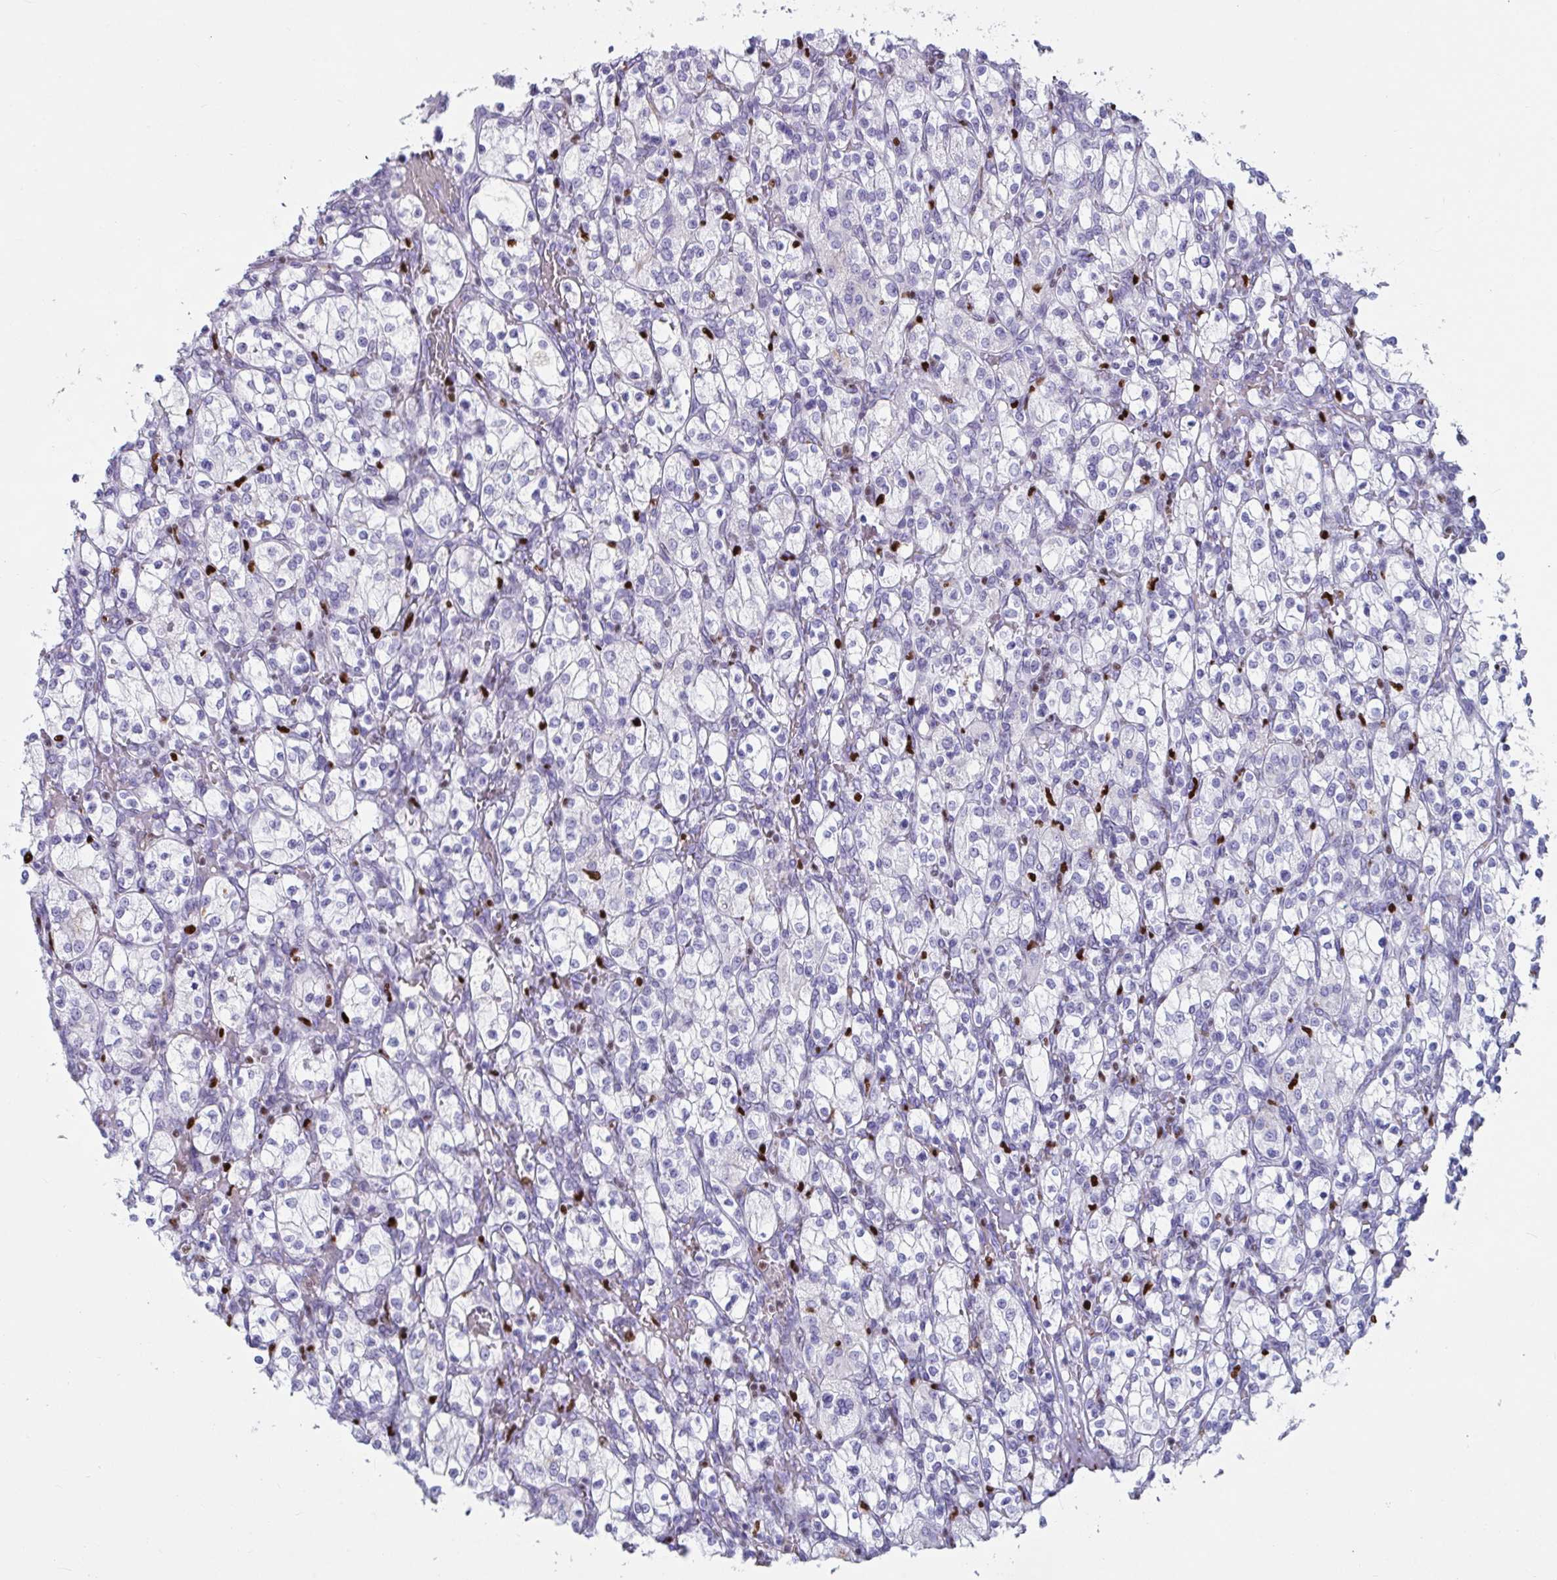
{"staining": {"intensity": "negative", "quantity": "none", "location": "none"}, "tissue": "renal cancer", "cell_type": "Tumor cells", "image_type": "cancer", "snomed": [{"axis": "morphology", "description": "Adenocarcinoma, NOS"}, {"axis": "topography", "description": "Kidney"}], "caption": "Immunohistochemical staining of renal cancer (adenocarcinoma) shows no significant staining in tumor cells.", "gene": "ZNF586", "patient": {"sex": "female", "age": 83}}